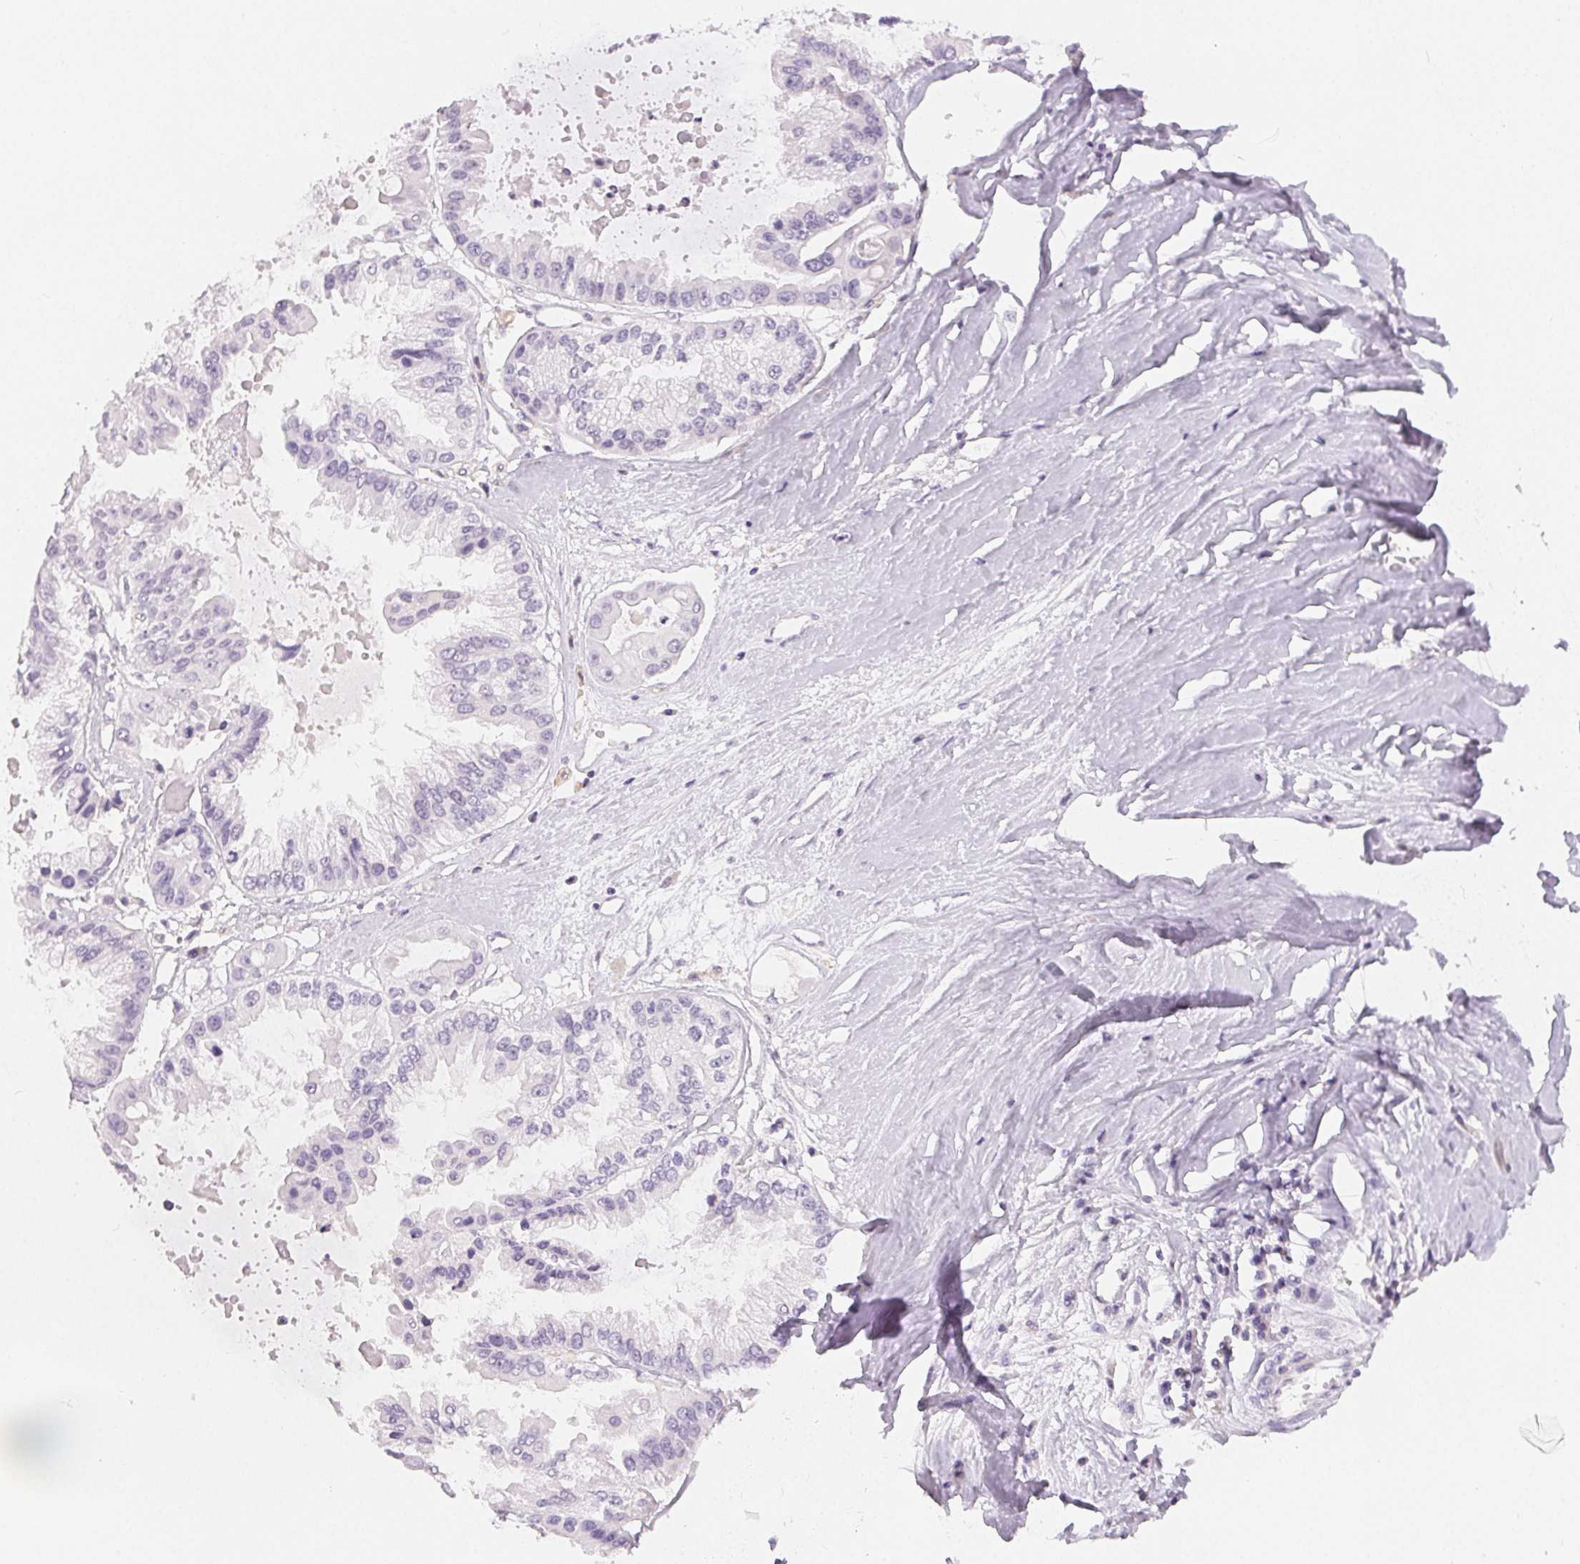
{"staining": {"intensity": "negative", "quantity": "none", "location": "none"}, "tissue": "ovarian cancer", "cell_type": "Tumor cells", "image_type": "cancer", "snomed": [{"axis": "morphology", "description": "Cystadenocarcinoma, serous, NOS"}, {"axis": "topography", "description": "Ovary"}], "caption": "Human ovarian serous cystadenocarcinoma stained for a protein using IHC shows no positivity in tumor cells.", "gene": "MIOX", "patient": {"sex": "female", "age": 56}}